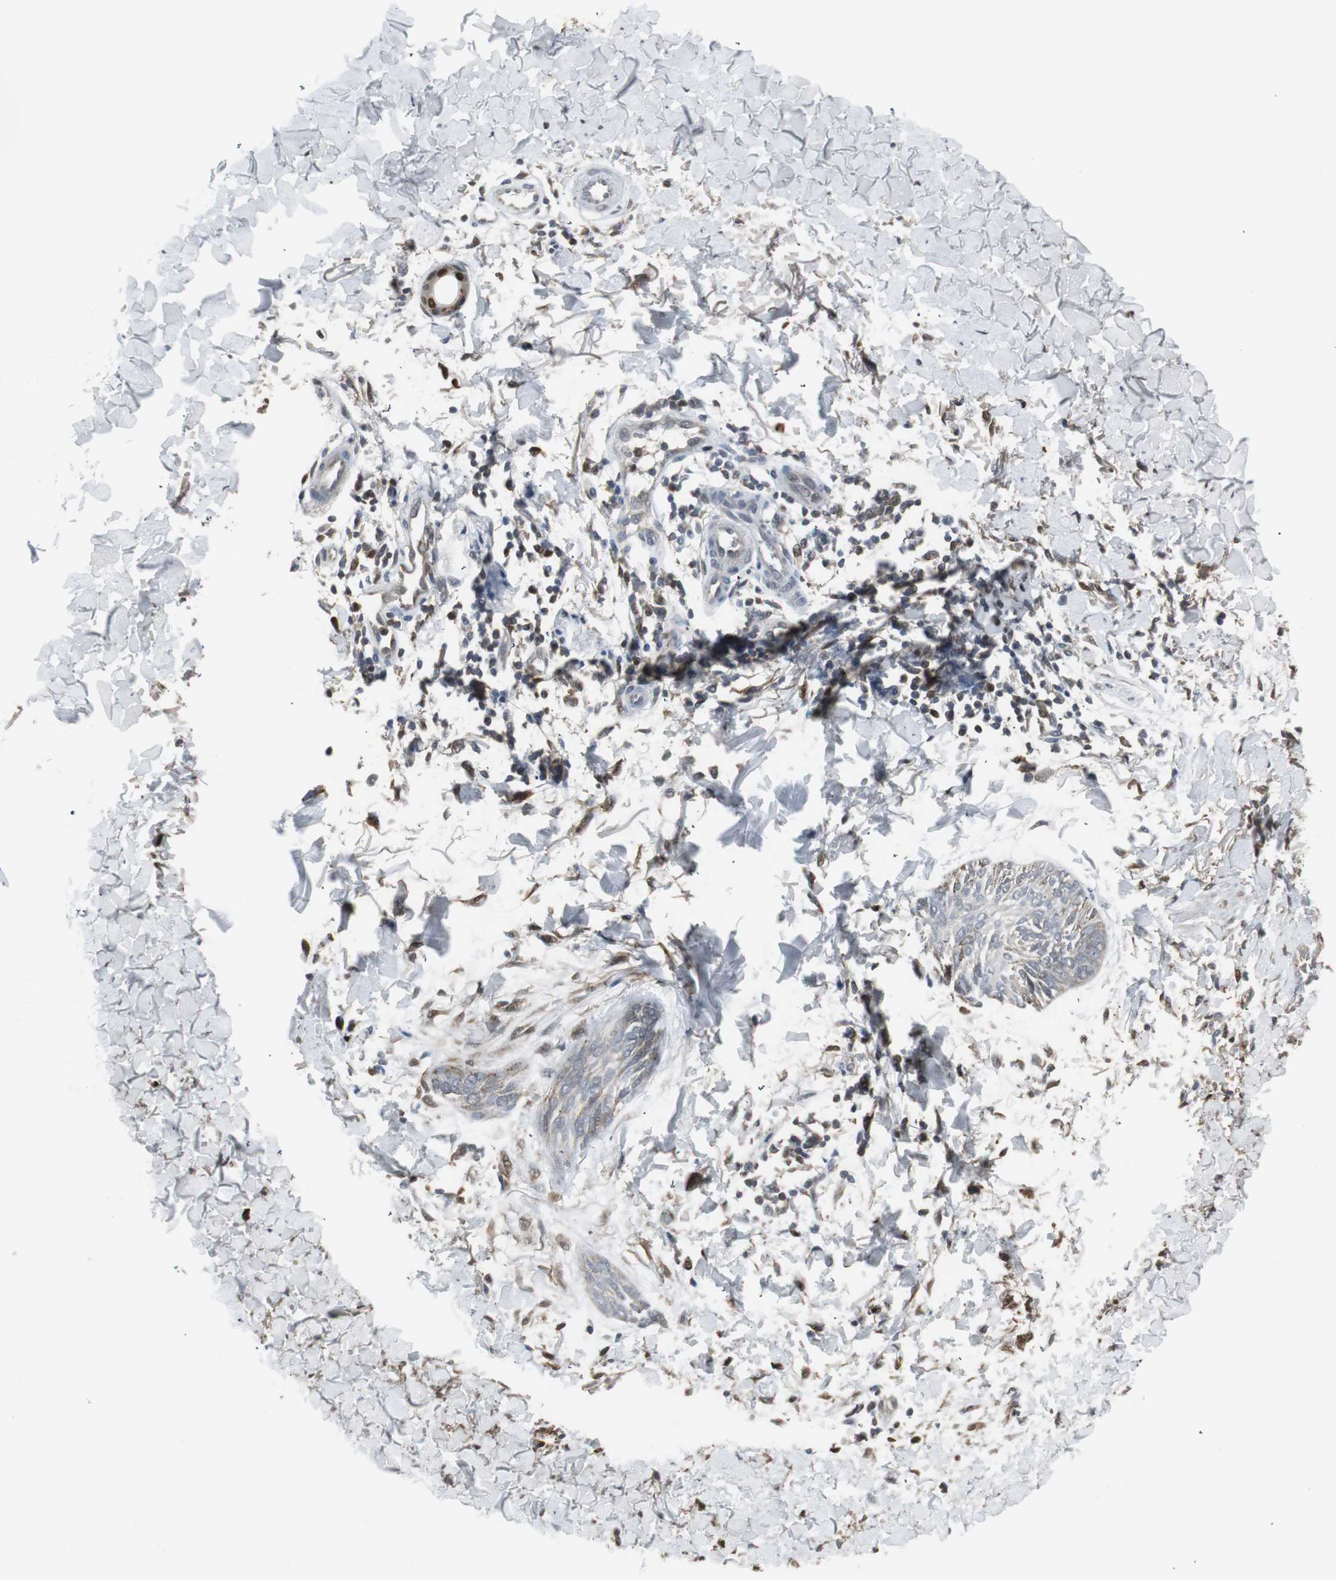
{"staining": {"intensity": "weak", "quantity": "25%-75%", "location": "cytoplasmic/membranous"}, "tissue": "skin cancer", "cell_type": "Tumor cells", "image_type": "cancer", "snomed": [{"axis": "morphology", "description": "Normal tissue, NOS"}, {"axis": "morphology", "description": "Basal cell carcinoma"}, {"axis": "topography", "description": "Skin"}], "caption": "Immunohistochemical staining of skin cancer exhibits low levels of weak cytoplasmic/membranous protein expression in approximately 25%-75% of tumor cells. The staining was performed using DAB (3,3'-diaminobenzidine) to visualize the protein expression in brown, while the nuclei were stained in blue with hematoxylin (Magnification: 20x).", "gene": "PLIN3", "patient": {"sex": "male", "age": 71}}